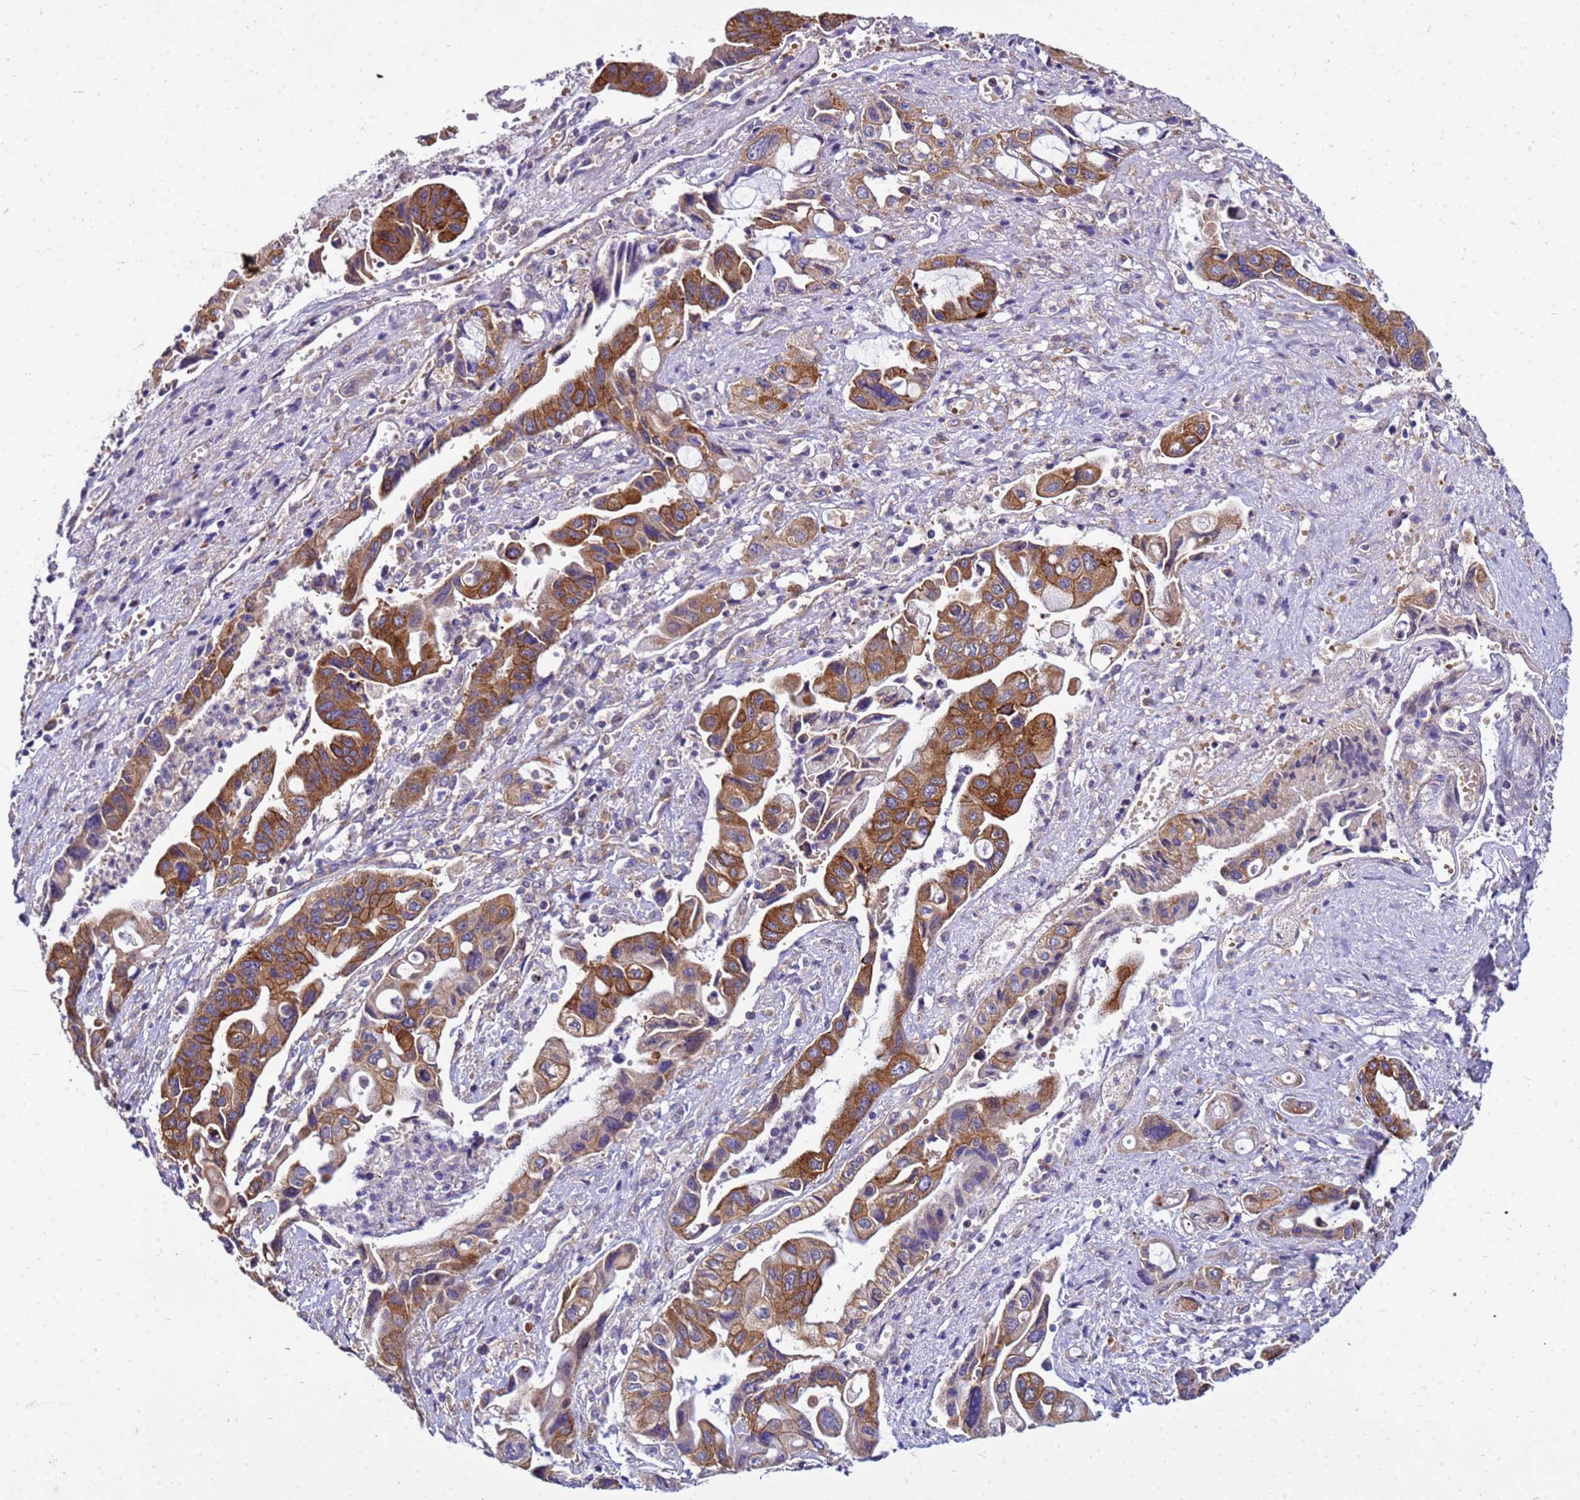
{"staining": {"intensity": "moderate", "quantity": ">75%", "location": "cytoplasmic/membranous"}, "tissue": "pancreatic cancer", "cell_type": "Tumor cells", "image_type": "cancer", "snomed": [{"axis": "morphology", "description": "Adenocarcinoma, NOS"}, {"axis": "topography", "description": "Pancreas"}], "caption": "Pancreatic adenocarcinoma stained for a protein (brown) demonstrates moderate cytoplasmic/membranous positive positivity in about >75% of tumor cells.", "gene": "PKD1", "patient": {"sex": "female", "age": 50}}